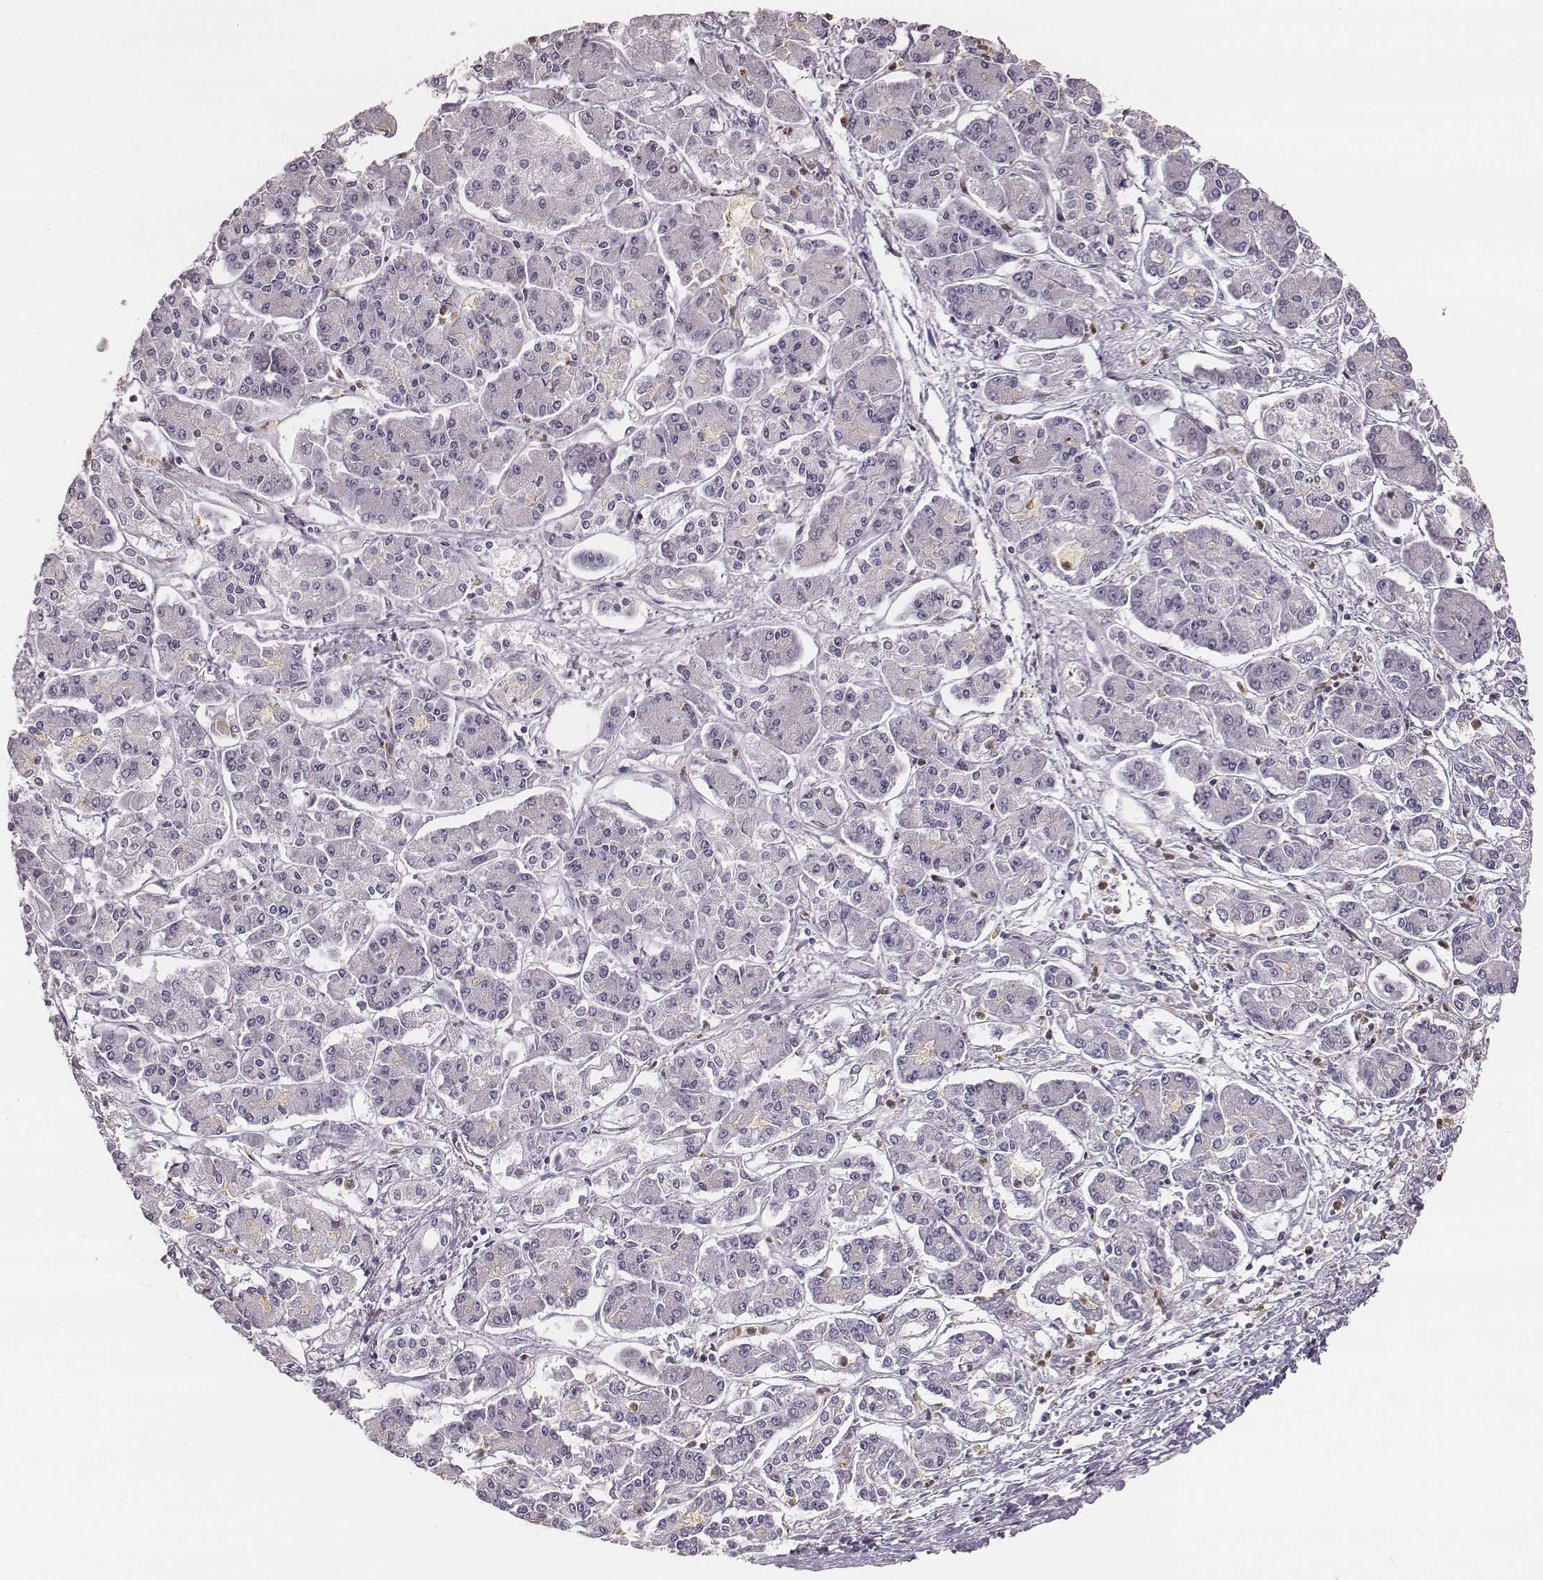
{"staining": {"intensity": "negative", "quantity": "none", "location": "none"}, "tissue": "pancreatic cancer", "cell_type": "Tumor cells", "image_type": "cancer", "snomed": [{"axis": "morphology", "description": "Adenocarcinoma, NOS"}, {"axis": "topography", "description": "Pancreas"}], "caption": "Immunohistochemistry of human pancreatic cancer demonstrates no expression in tumor cells. (DAB (3,3'-diaminobenzidine) immunohistochemistry (IHC), high magnification).", "gene": "KCNJ12", "patient": {"sex": "male", "age": 85}}